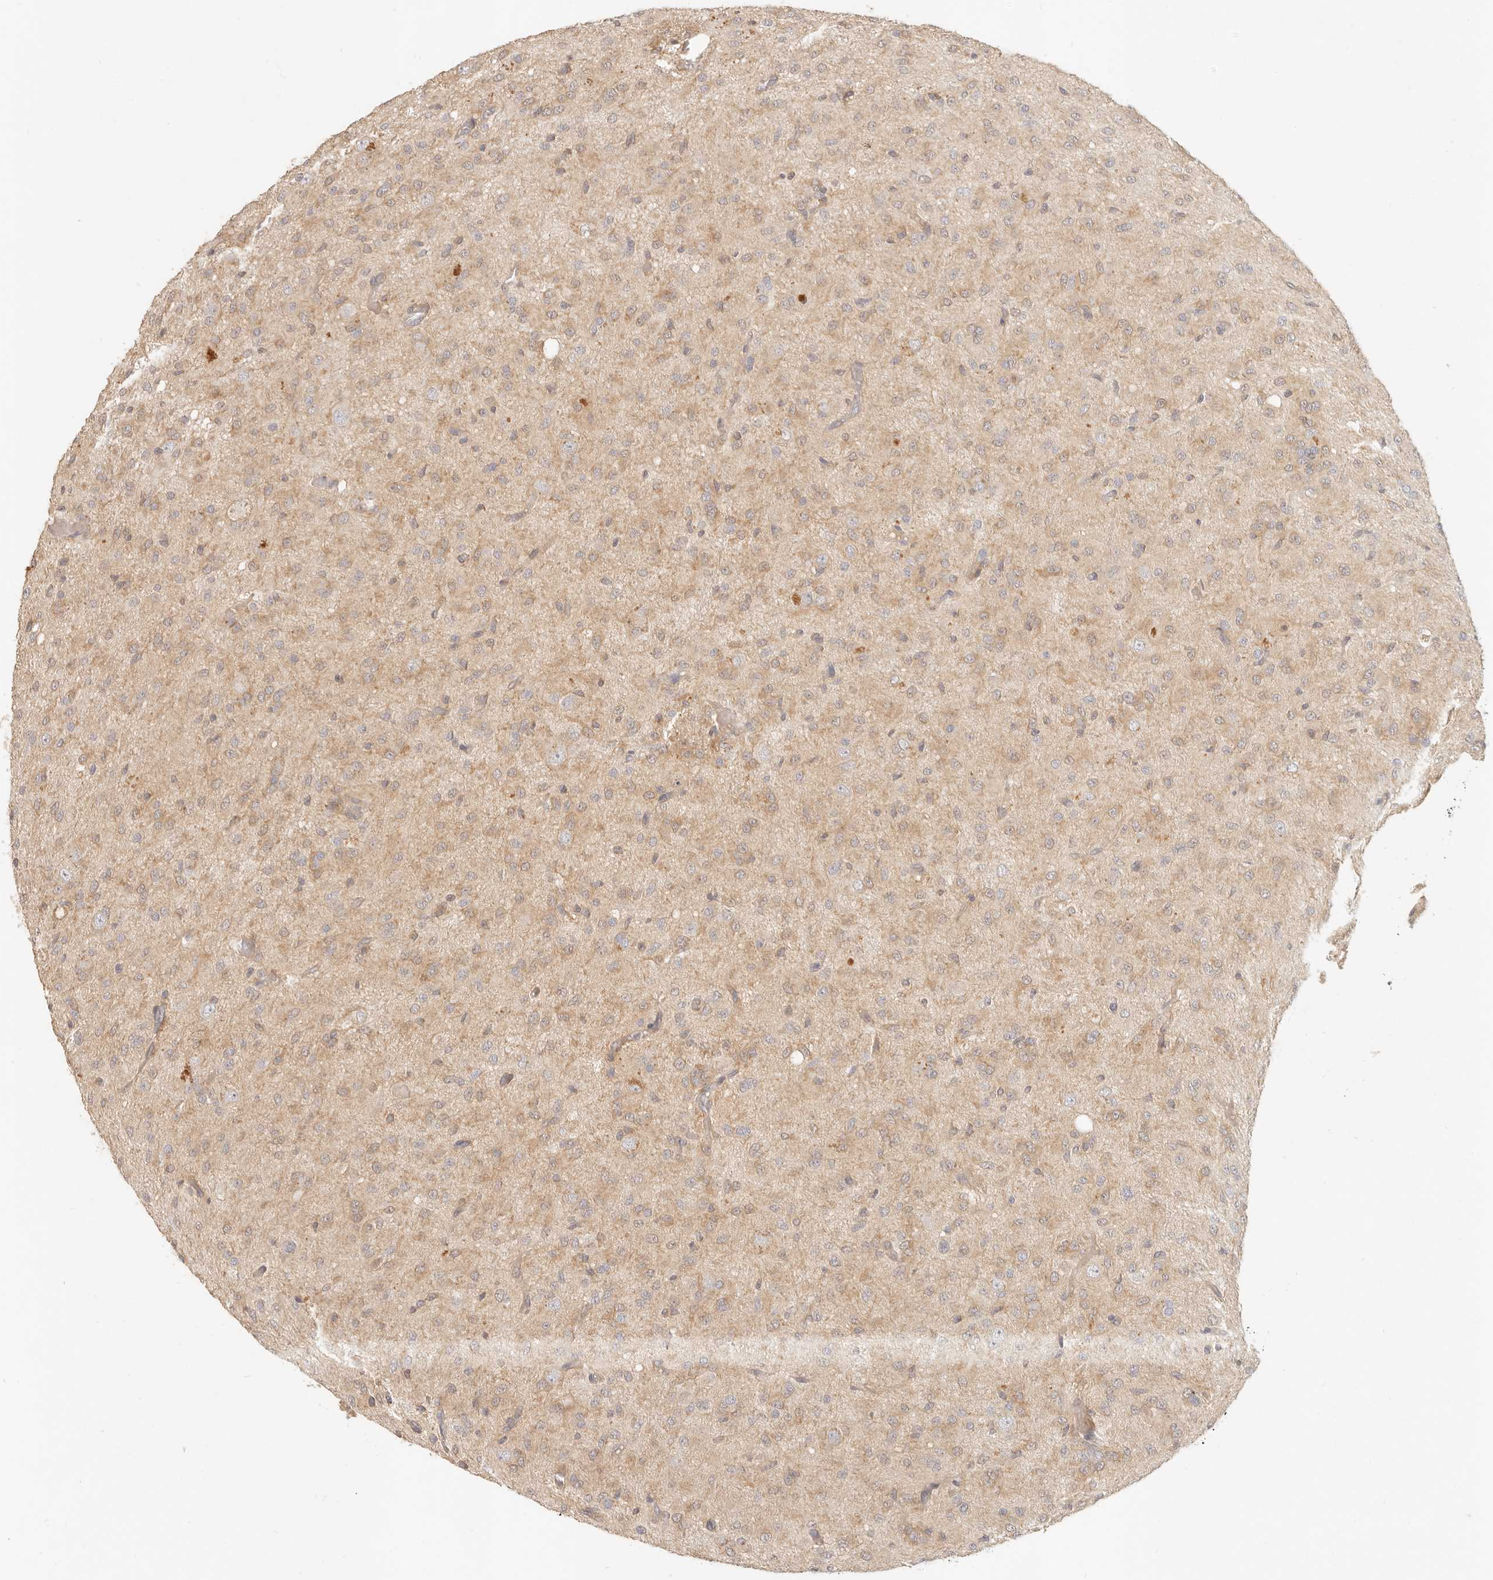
{"staining": {"intensity": "weak", "quantity": ">75%", "location": "cytoplasmic/membranous"}, "tissue": "glioma", "cell_type": "Tumor cells", "image_type": "cancer", "snomed": [{"axis": "morphology", "description": "Glioma, malignant, High grade"}, {"axis": "topography", "description": "Brain"}], "caption": "Immunohistochemistry (IHC) micrograph of neoplastic tissue: human glioma stained using immunohistochemistry reveals low levels of weak protein expression localized specifically in the cytoplasmic/membranous of tumor cells, appearing as a cytoplasmic/membranous brown color.", "gene": "NECAP2", "patient": {"sex": "female", "age": 59}}